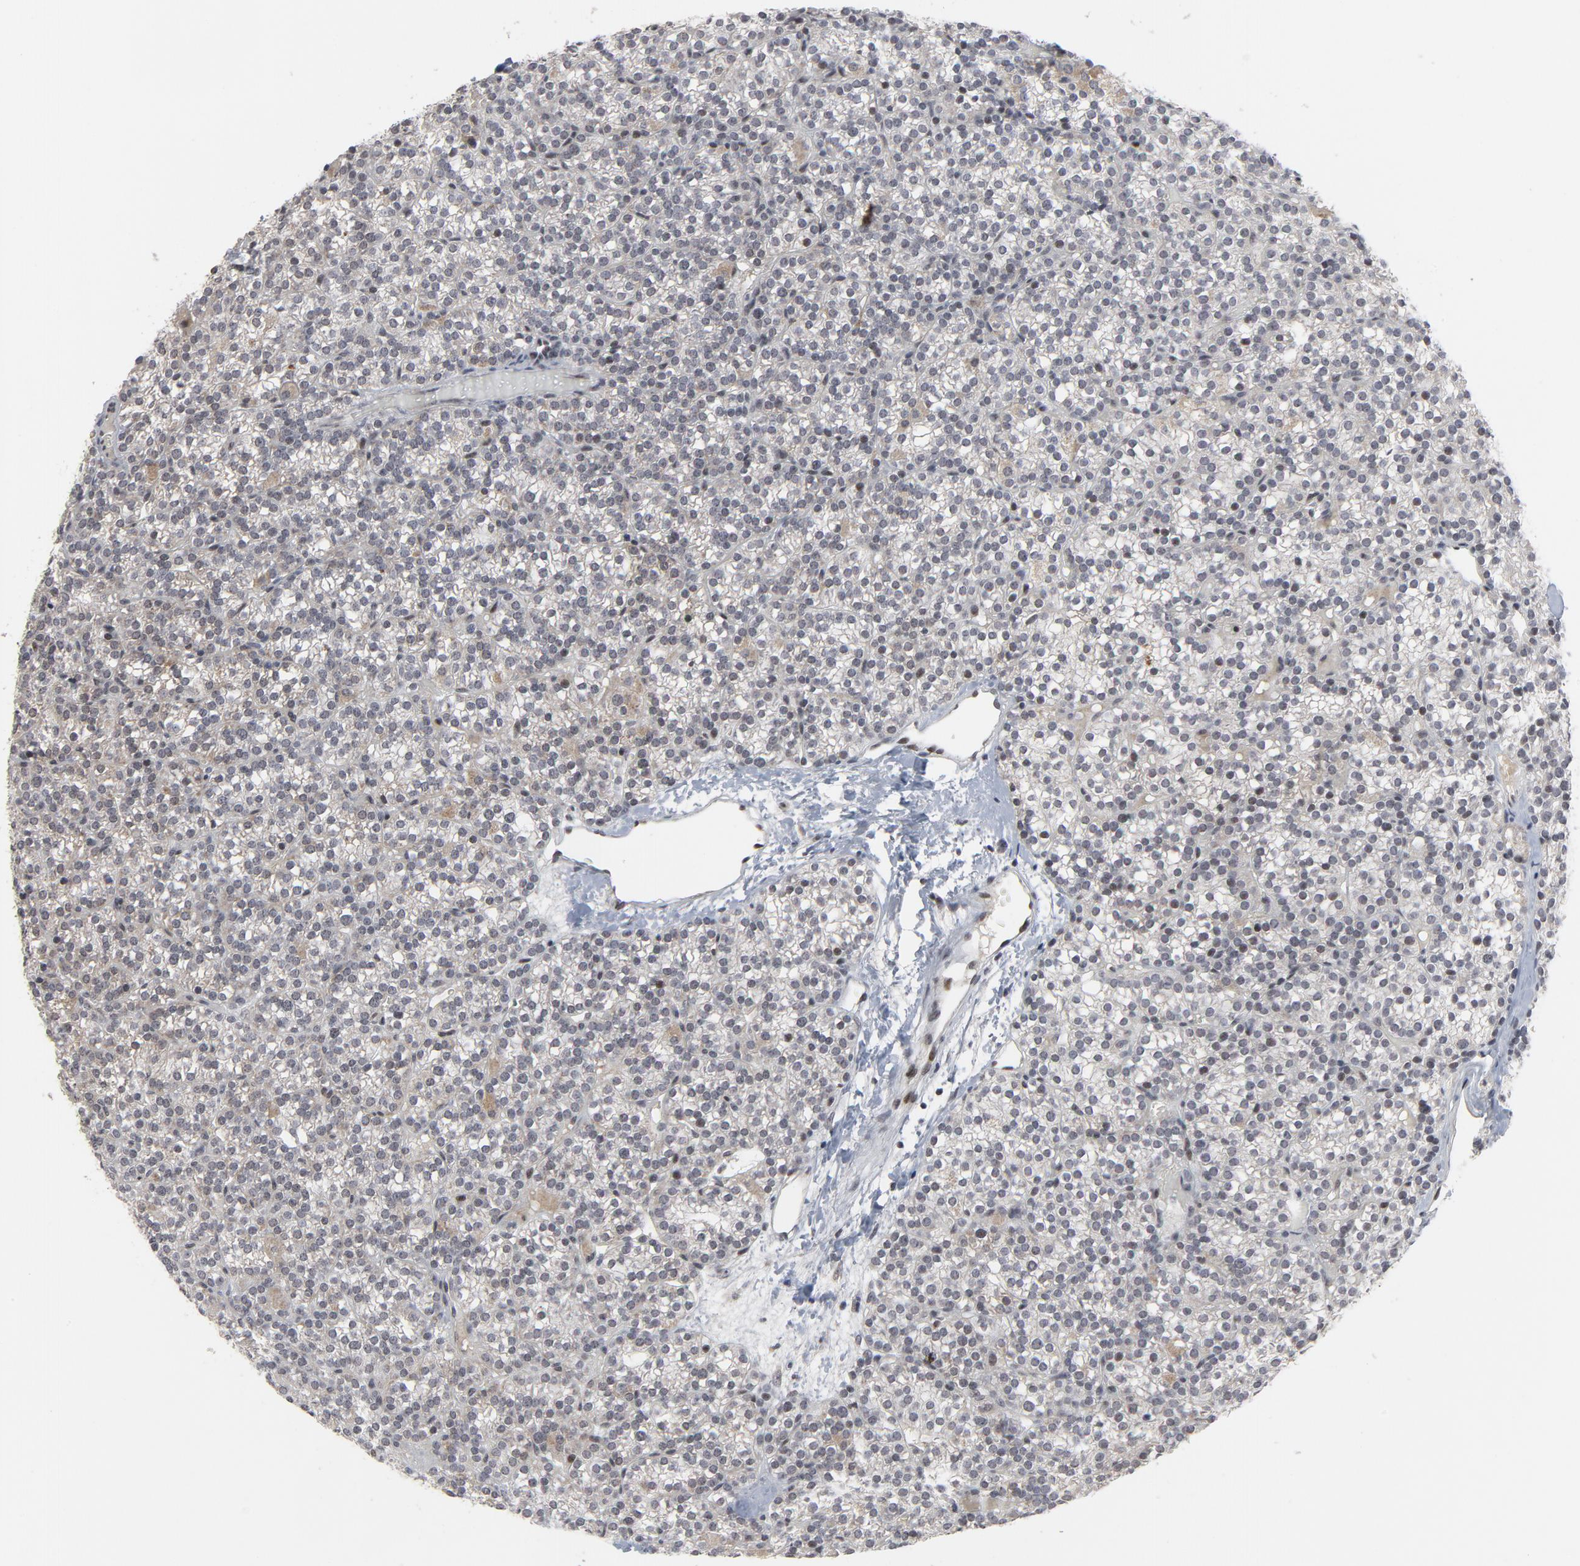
{"staining": {"intensity": "moderate", "quantity": "<25%", "location": "cytoplasmic/membranous"}, "tissue": "parathyroid gland", "cell_type": "Glandular cells", "image_type": "normal", "snomed": [{"axis": "morphology", "description": "Normal tissue, NOS"}, {"axis": "topography", "description": "Parathyroid gland"}], "caption": "Immunohistochemistry micrograph of benign parathyroid gland: human parathyroid gland stained using immunohistochemistry displays low levels of moderate protein expression localized specifically in the cytoplasmic/membranous of glandular cells, appearing as a cytoplasmic/membranous brown color.", "gene": "GABPA", "patient": {"sex": "female", "age": 50}}